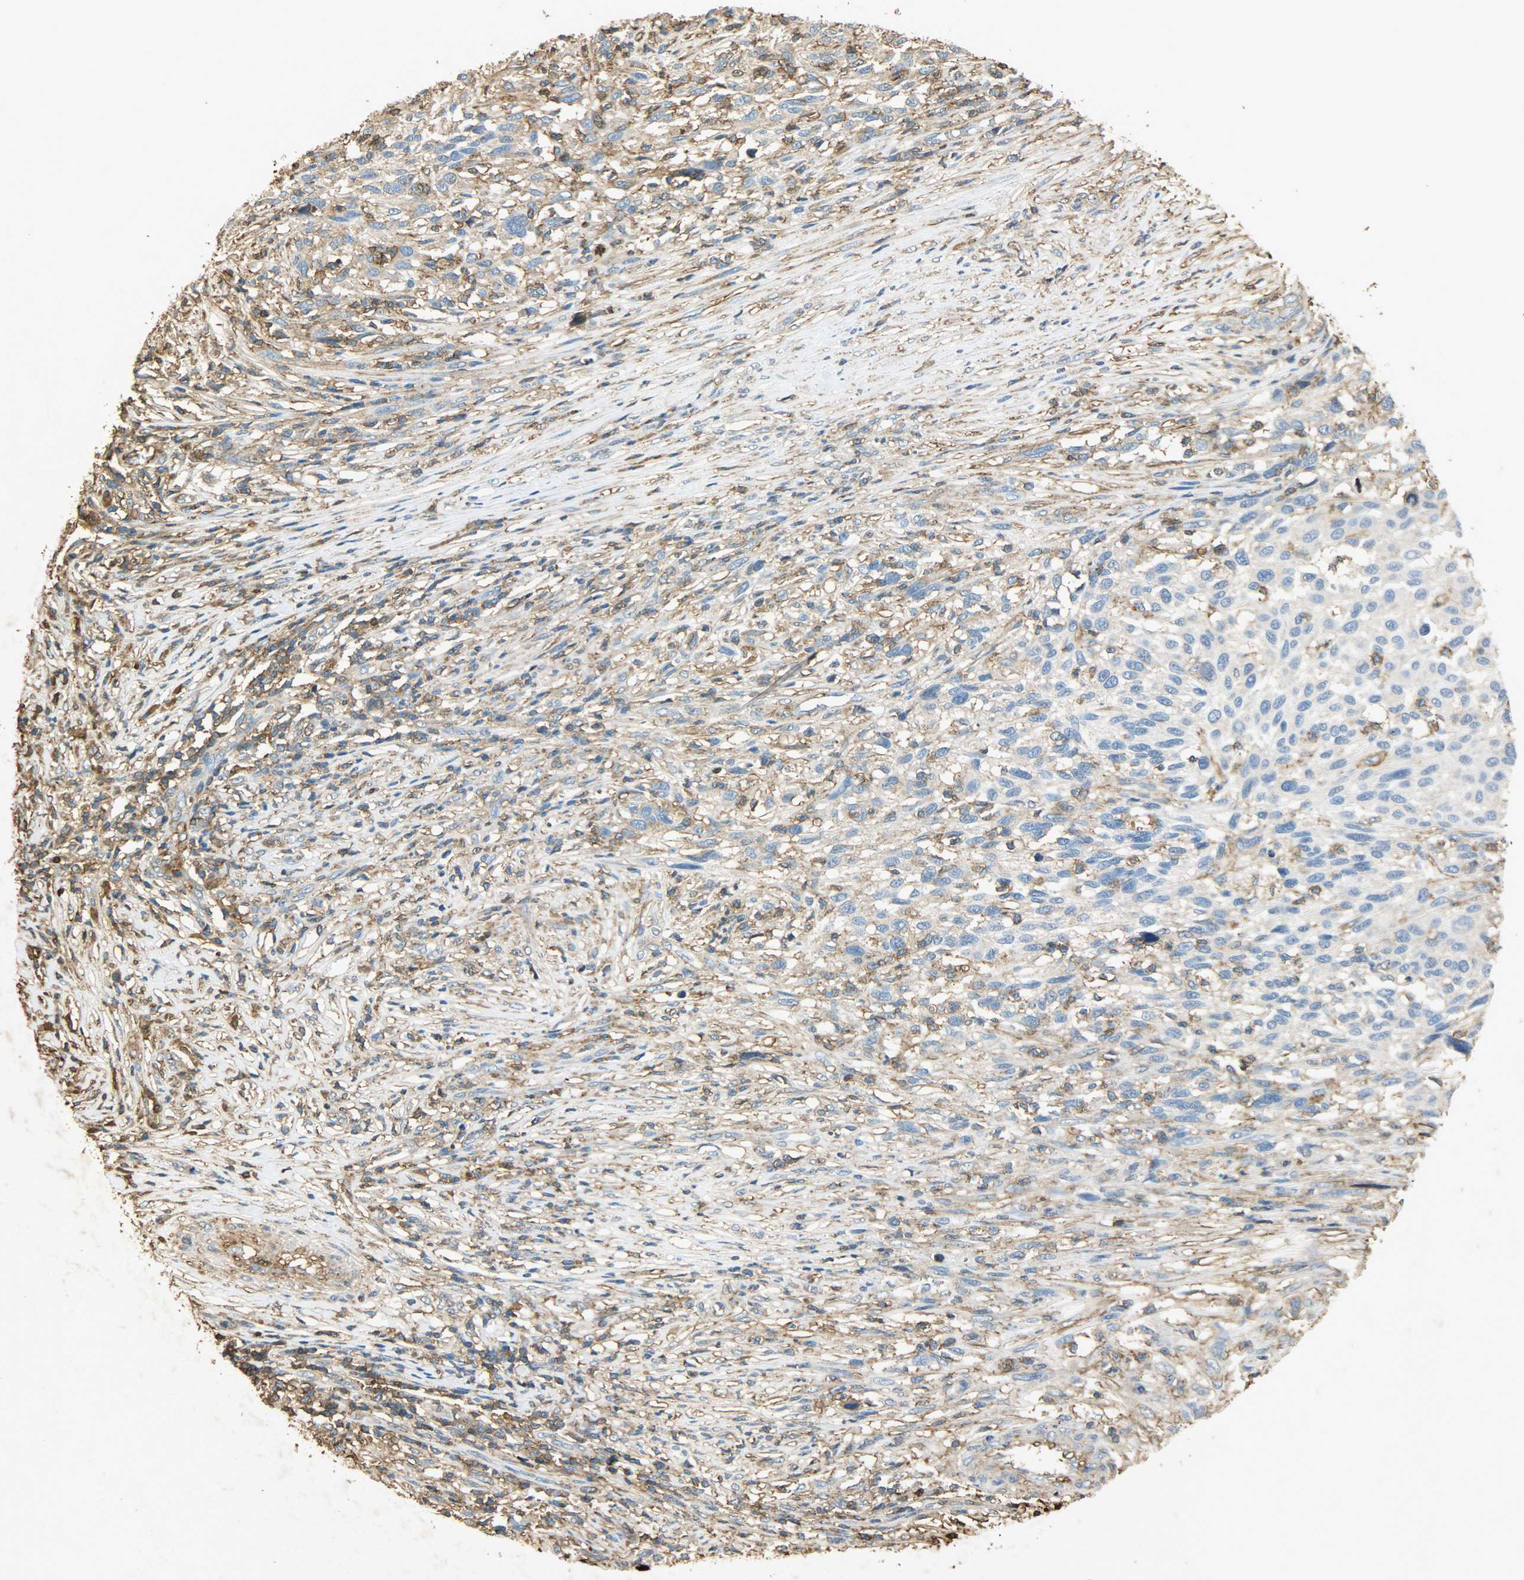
{"staining": {"intensity": "moderate", "quantity": "25%-75%", "location": "cytoplasmic/membranous"}, "tissue": "melanoma", "cell_type": "Tumor cells", "image_type": "cancer", "snomed": [{"axis": "morphology", "description": "Malignant melanoma, Metastatic site"}, {"axis": "topography", "description": "Lymph node"}], "caption": "Protein analysis of melanoma tissue displays moderate cytoplasmic/membranous expression in about 25%-75% of tumor cells. The staining is performed using DAB brown chromogen to label protein expression. The nuclei are counter-stained blue using hematoxylin.", "gene": "ANXA6", "patient": {"sex": "male", "age": 61}}